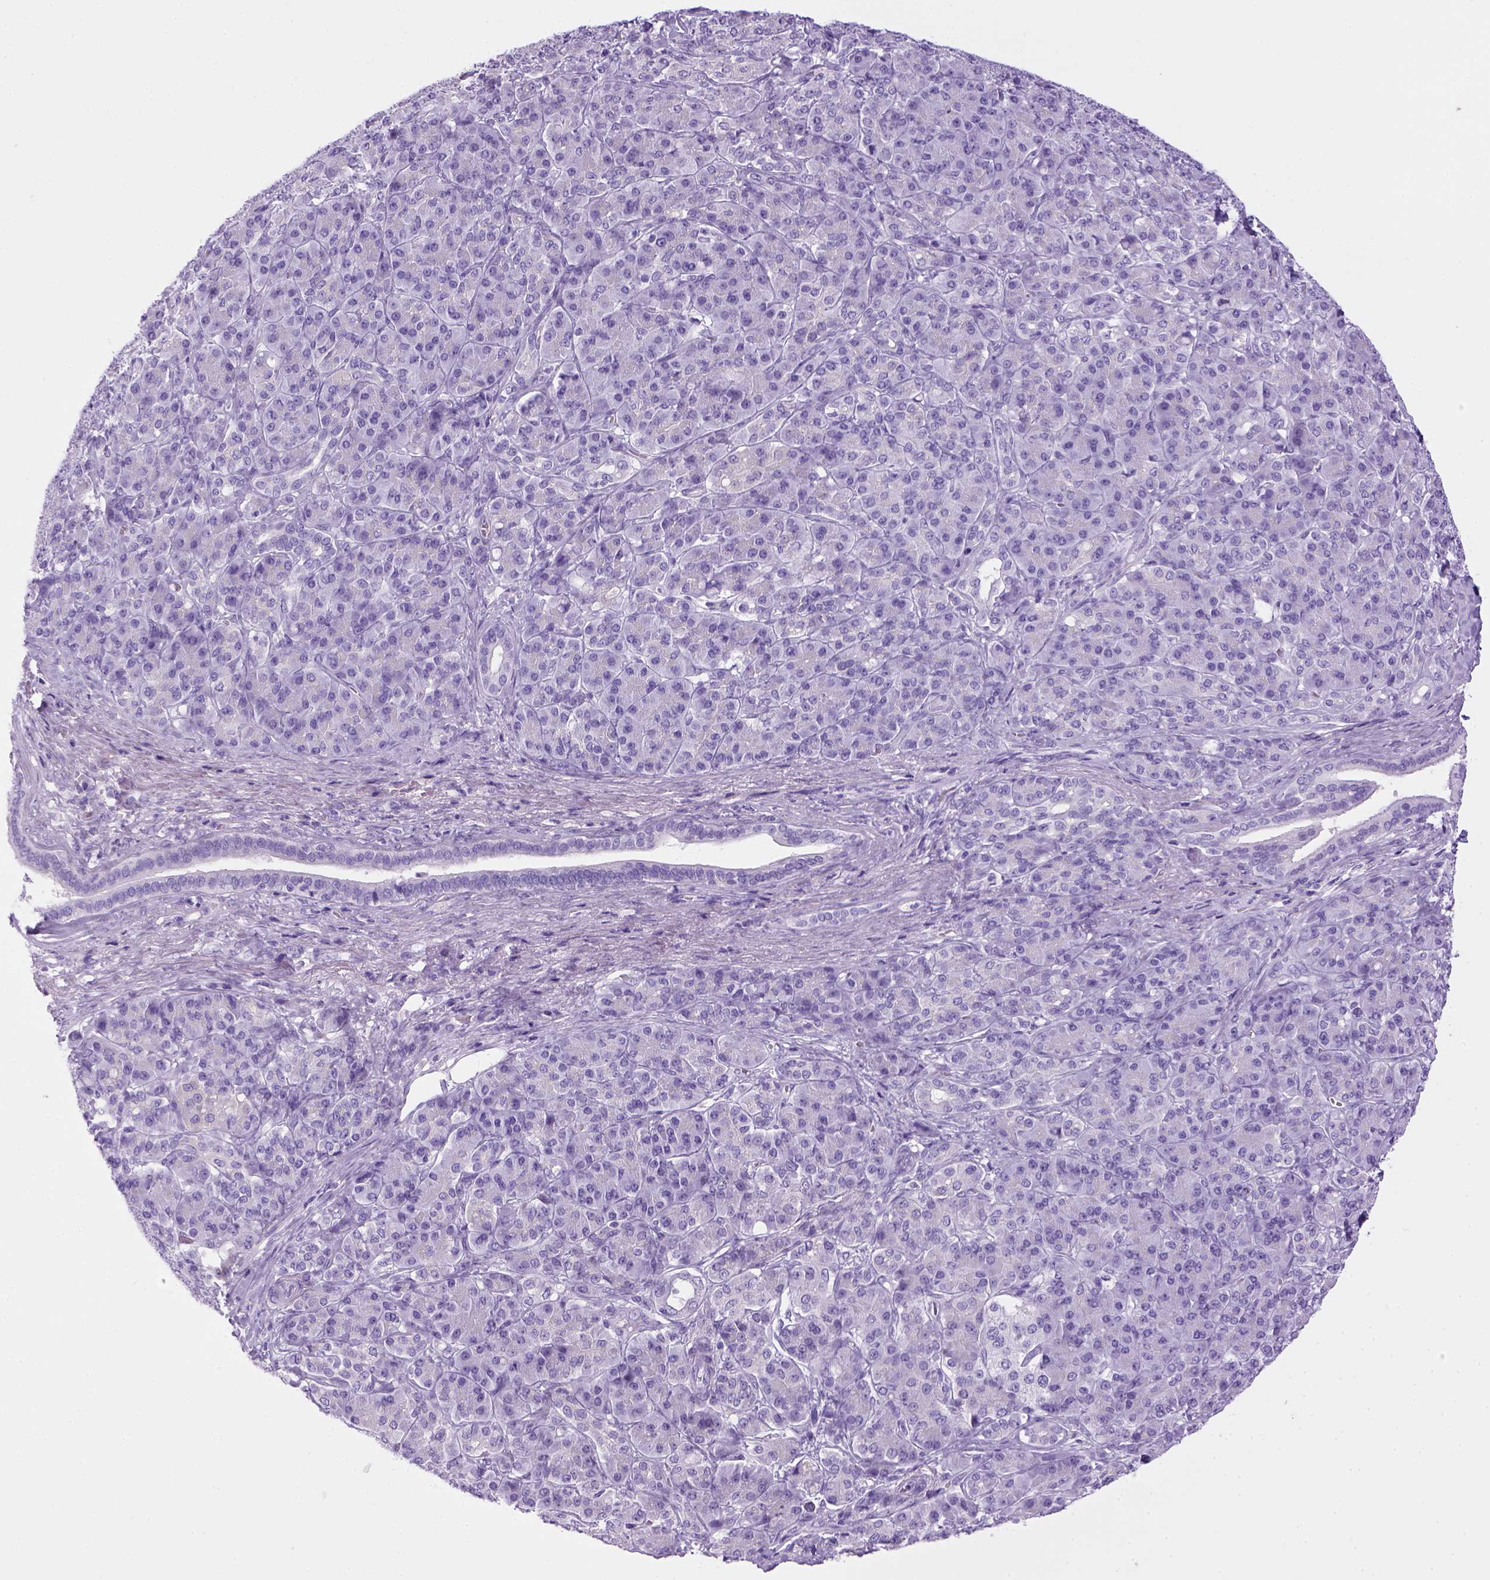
{"staining": {"intensity": "negative", "quantity": "none", "location": "none"}, "tissue": "pancreatic cancer", "cell_type": "Tumor cells", "image_type": "cancer", "snomed": [{"axis": "morphology", "description": "Normal tissue, NOS"}, {"axis": "morphology", "description": "Inflammation, NOS"}, {"axis": "morphology", "description": "Adenocarcinoma, NOS"}, {"axis": "topography", "description": "Pancreas"}], "caption": "High magnification brightfield microscopy of pancreatic cancer stained with DAB (3,3'-diaminobenzidine) (brown) and counterstained with hematoxylin (blue): tumor cells show no significant expression.", "gene": "SGCG", "patient": {"sex": "male", "age": 57}}